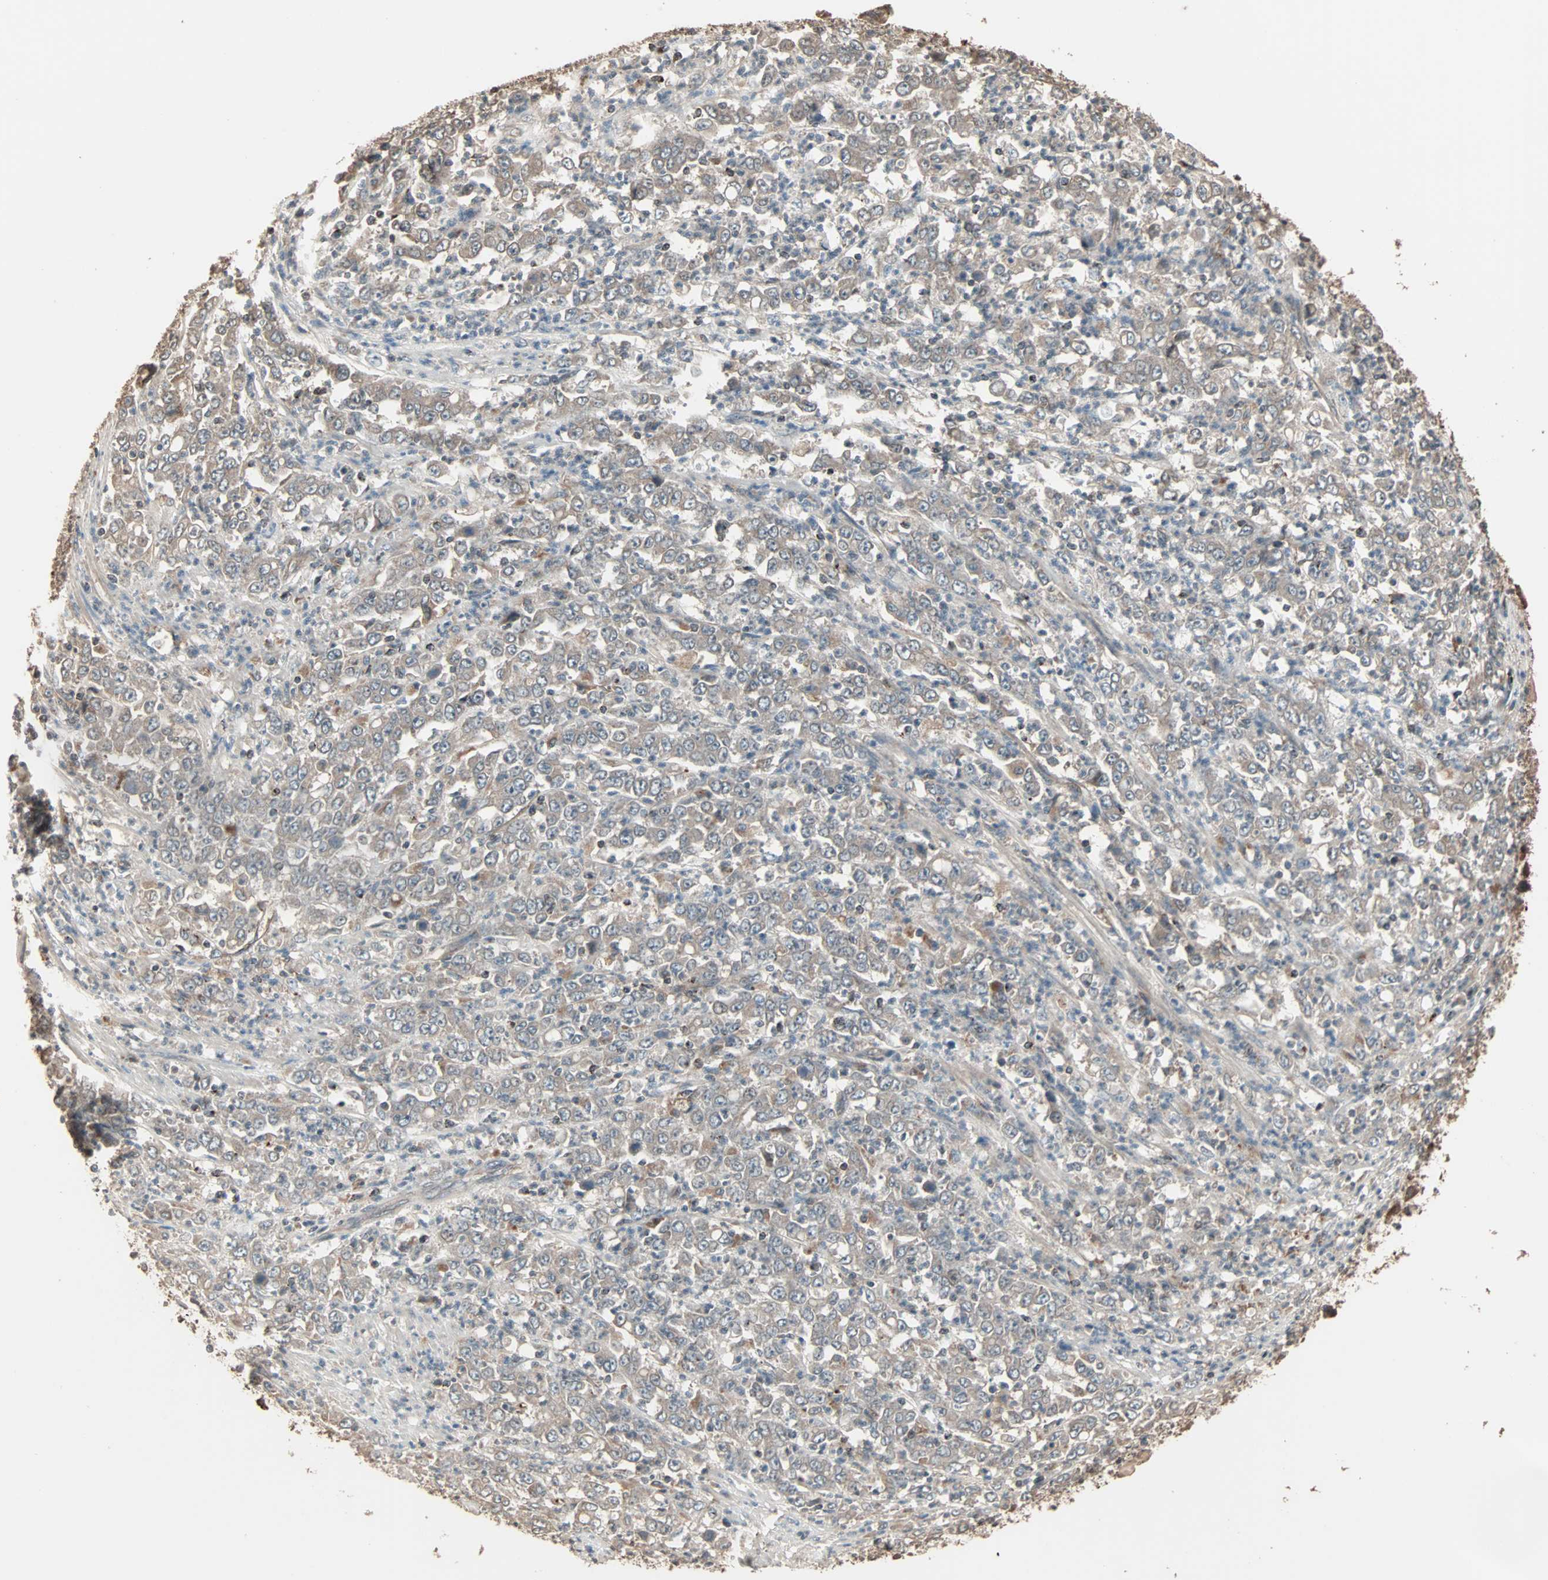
{"staining": {"intensity": "weak", "quantity": "25%-75%", "location": "cytoplasmic/membranous"}, "tissue": "stomach cancer", "cell_type": "Tumor cells", "image_type": "cancer", "snomed": [{"axis": "morphology", "description": "Adenocarcinoma, NOS"}, {"axis": "topography", "description": "Stomach, lower"}], "caption": "Immunohistochemical staining of human stomach cancer (adenocarcinoma) exhibits low levels of weak cytoplasmic/membranous protein staining in approximately 25%-75% of tumor cells. Immunohistochemistry (ihc) stains the protein of interest in brown and the nuclei are stained blue.", "gene": "CALCRL", "patient": {"sex": "female", "age": 71}}